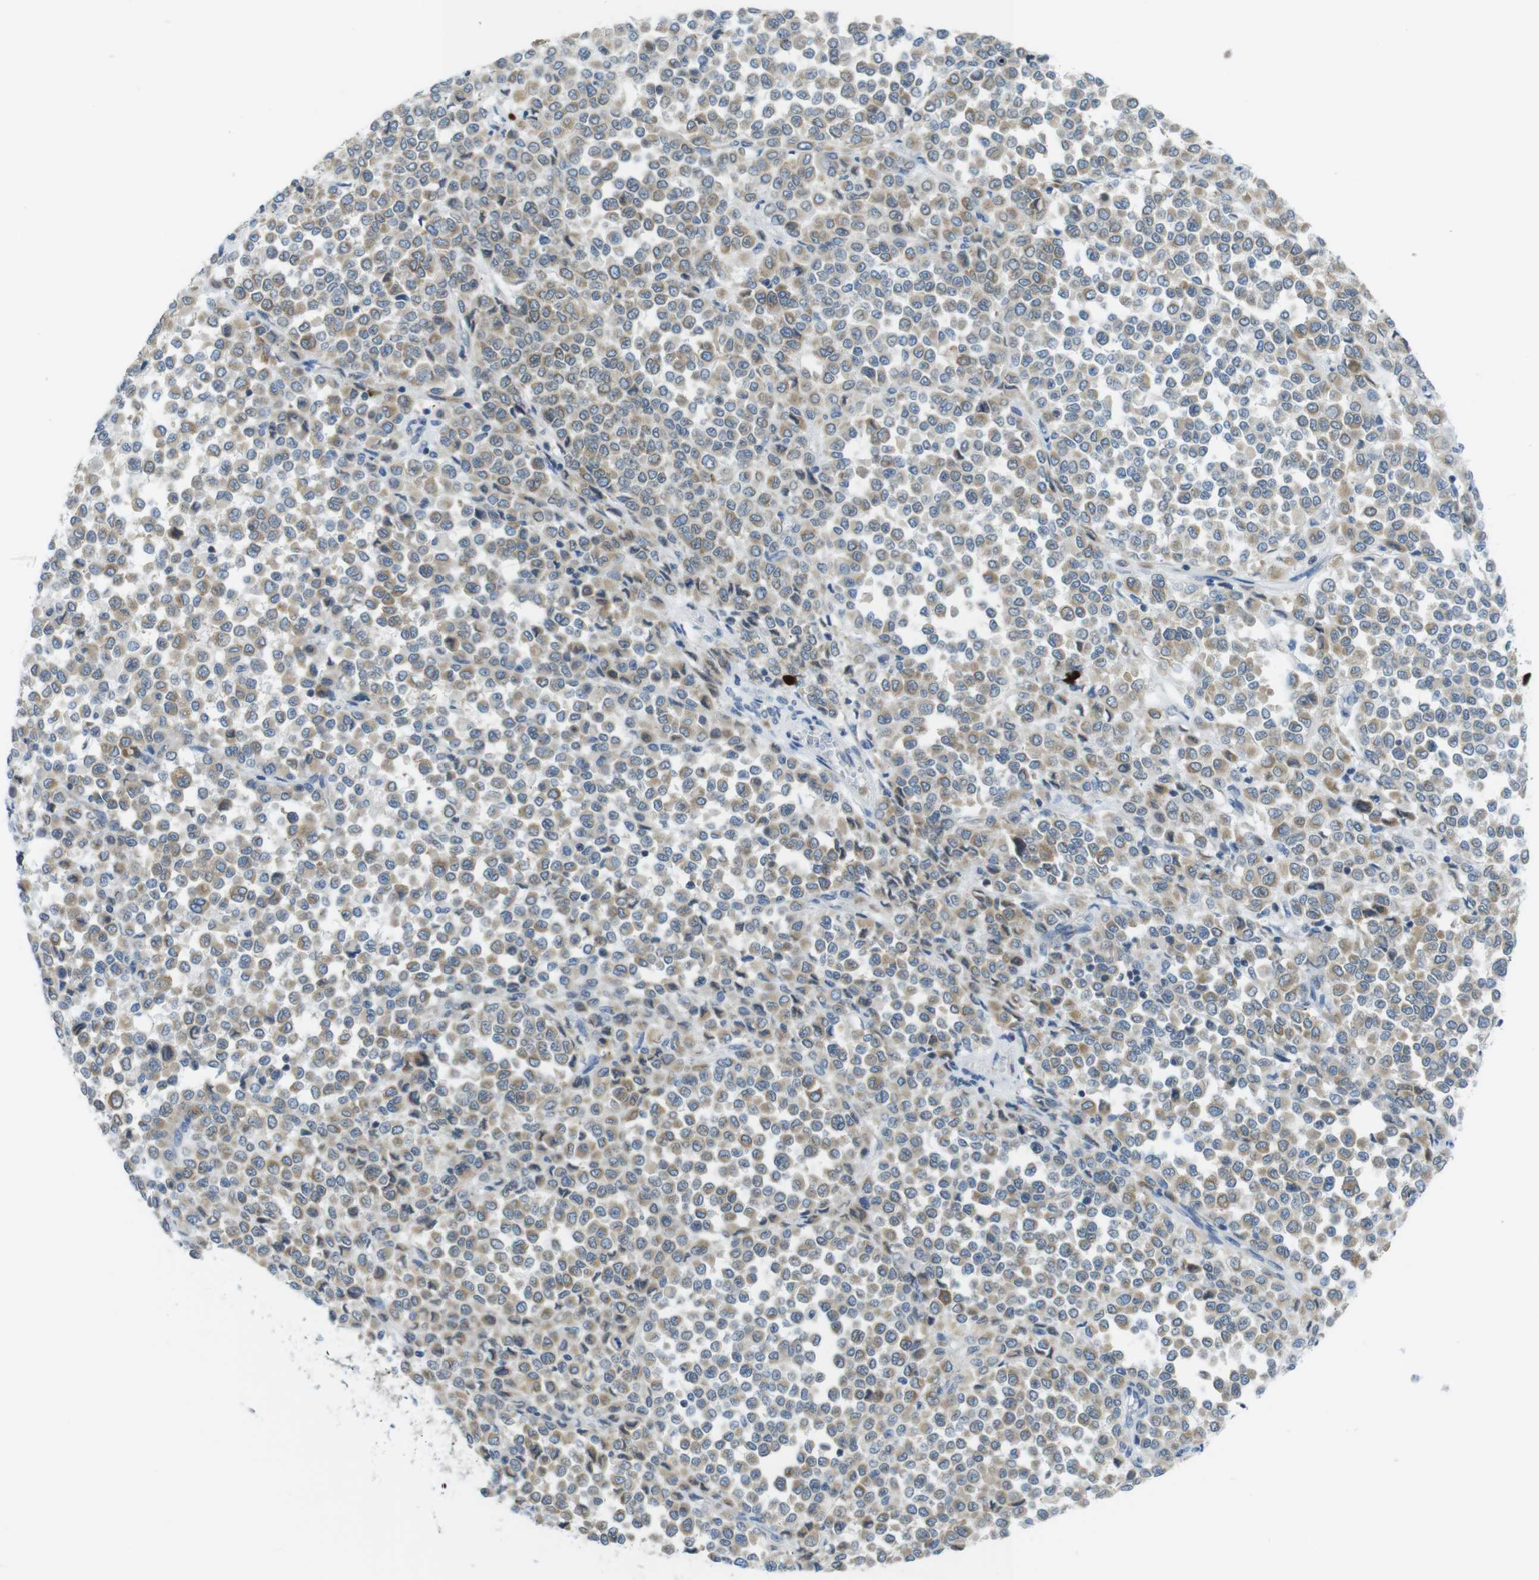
{"staining": {"intensity": "weak", "quantity": ">75%", "location": "cytoplasmic/membranous"}, "tissue": "melanoma", "cell_type": "Tumor cells", "image_type": "cancer", "snomed": [{"axis": "morphology", "description": "Malignant melanoma, Metastatic site"}, {"axis": "topography", "description": "Pancreas"}], "caption": "This is an image of immunohistochemistry staining of malignant melanoma (metastatic site), which shows weak staining in the cytoplasmic/membranous of tumor cells.", "gene": "CLPTM1L", "patient": {"sex": "female", "age": 30}}